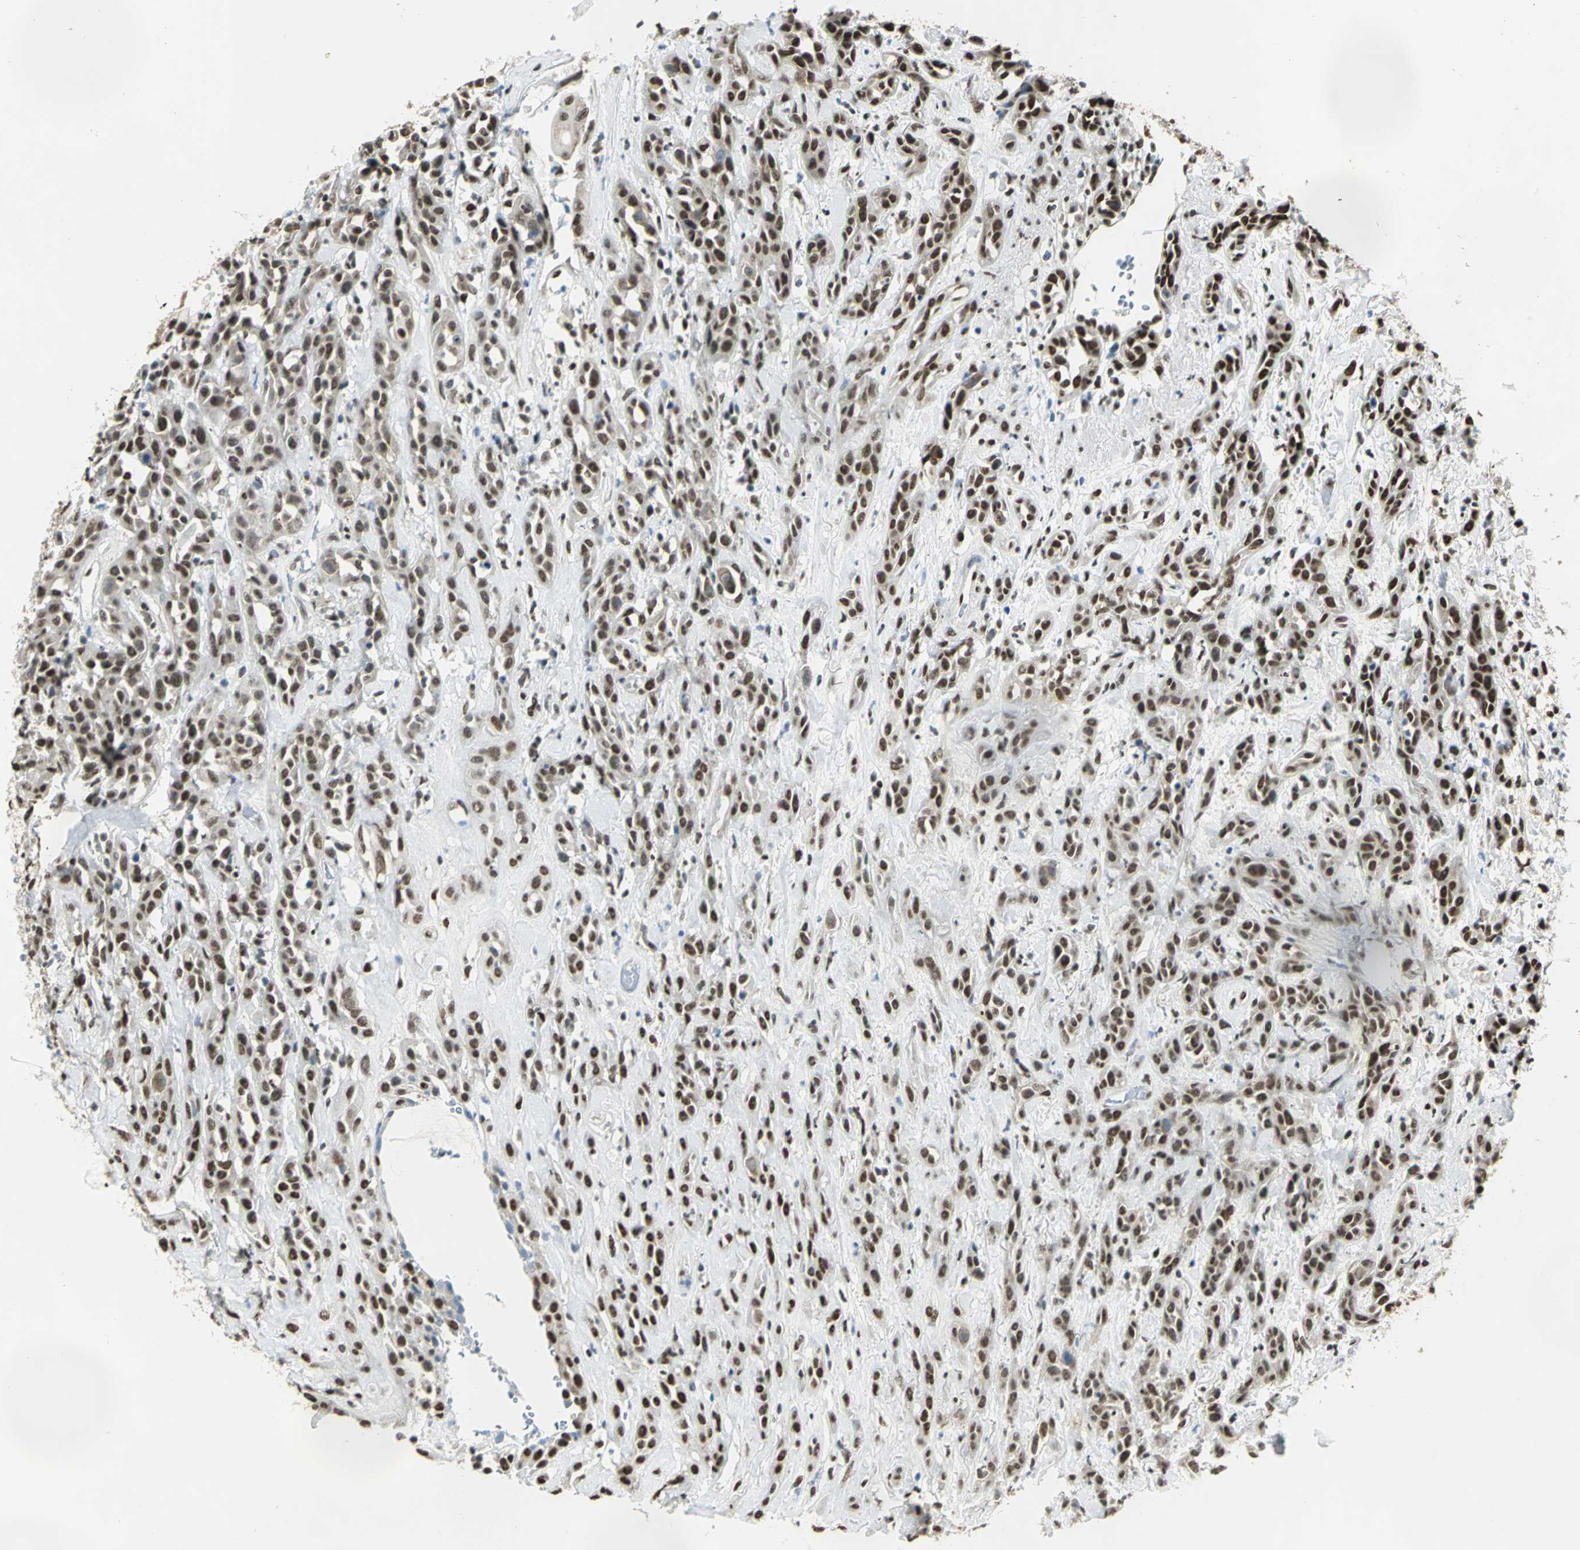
{"staining": {"intensity": "moderate", "quantity": ">75%", "location": "nuclear"}, "tissue": "head and neck cancer", "cell_type": "Tumor cells", "image_type": "cancer", "snomed": [{"axis": "morphology", "description": "Squamous cell carcinoma, NOS"}, {"axis": "topography", "description": "Head-Neck"}], "caption": "A micrograph of human squamous cell carcinoma (head and neck) stained for a protein displays moderate nuclear brown staining in tumor cells.", "gene": "DDX5", "patient": {"sex": "male", "age": 62}}